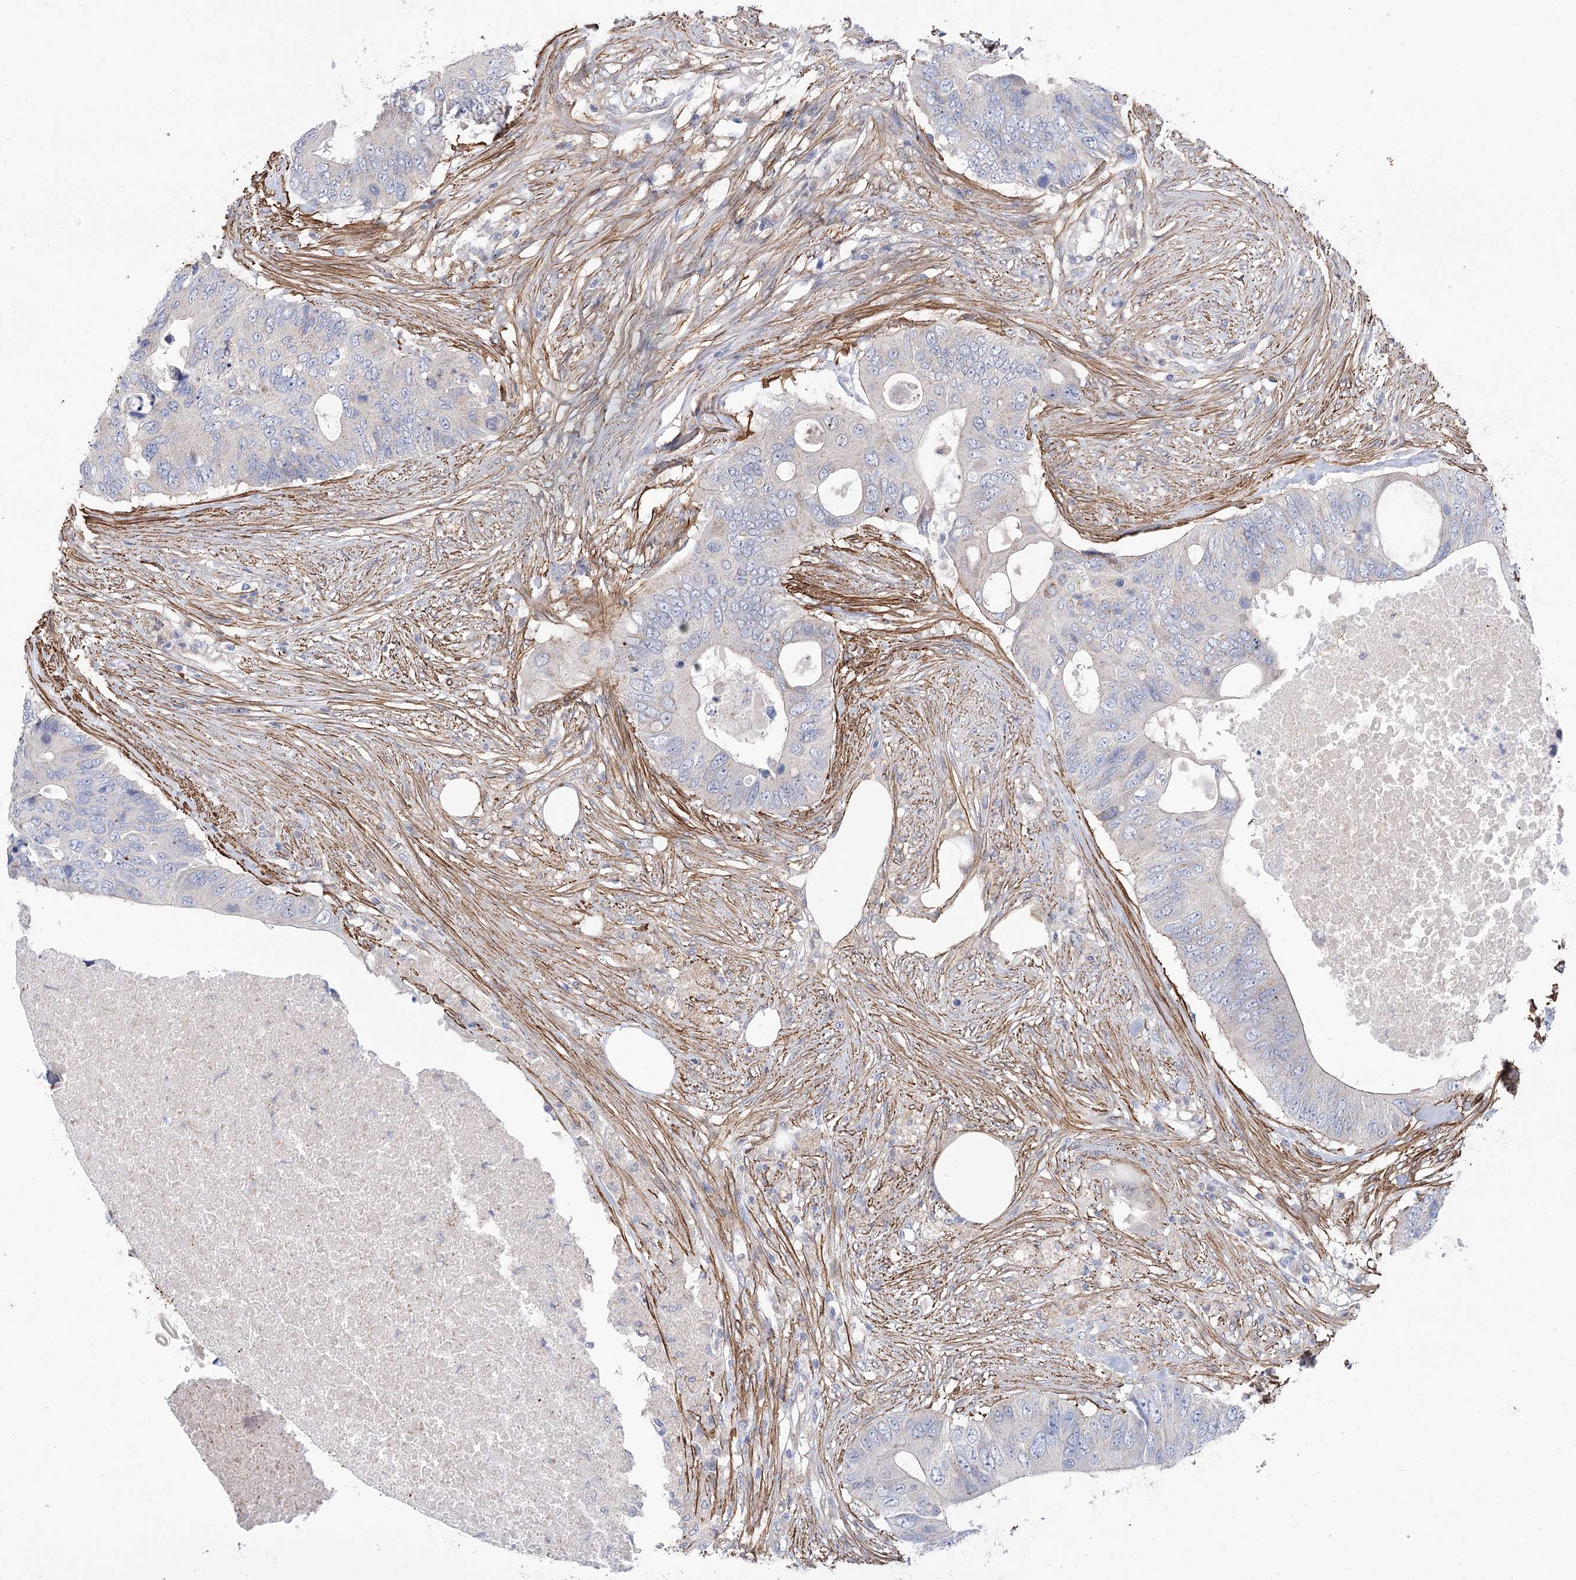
{"staining": {"intensity": "negative", "quantity": "none", "location": "none"}, "tissue": "colorectal cancer", "cell_type": "Tumor cells", "image_type": "cancer", "snomed": [{"axis": "morphology", "description": "Adenocarcinoma, NOS"}, {"axis": "topography", "description": "Colon"}], "caption": "Tumor cells are negative for brown protein staining in adenocarcinoma (colorectal).", "gene": "WASHC3", "patient": {"sex": "male", "age": 71}}